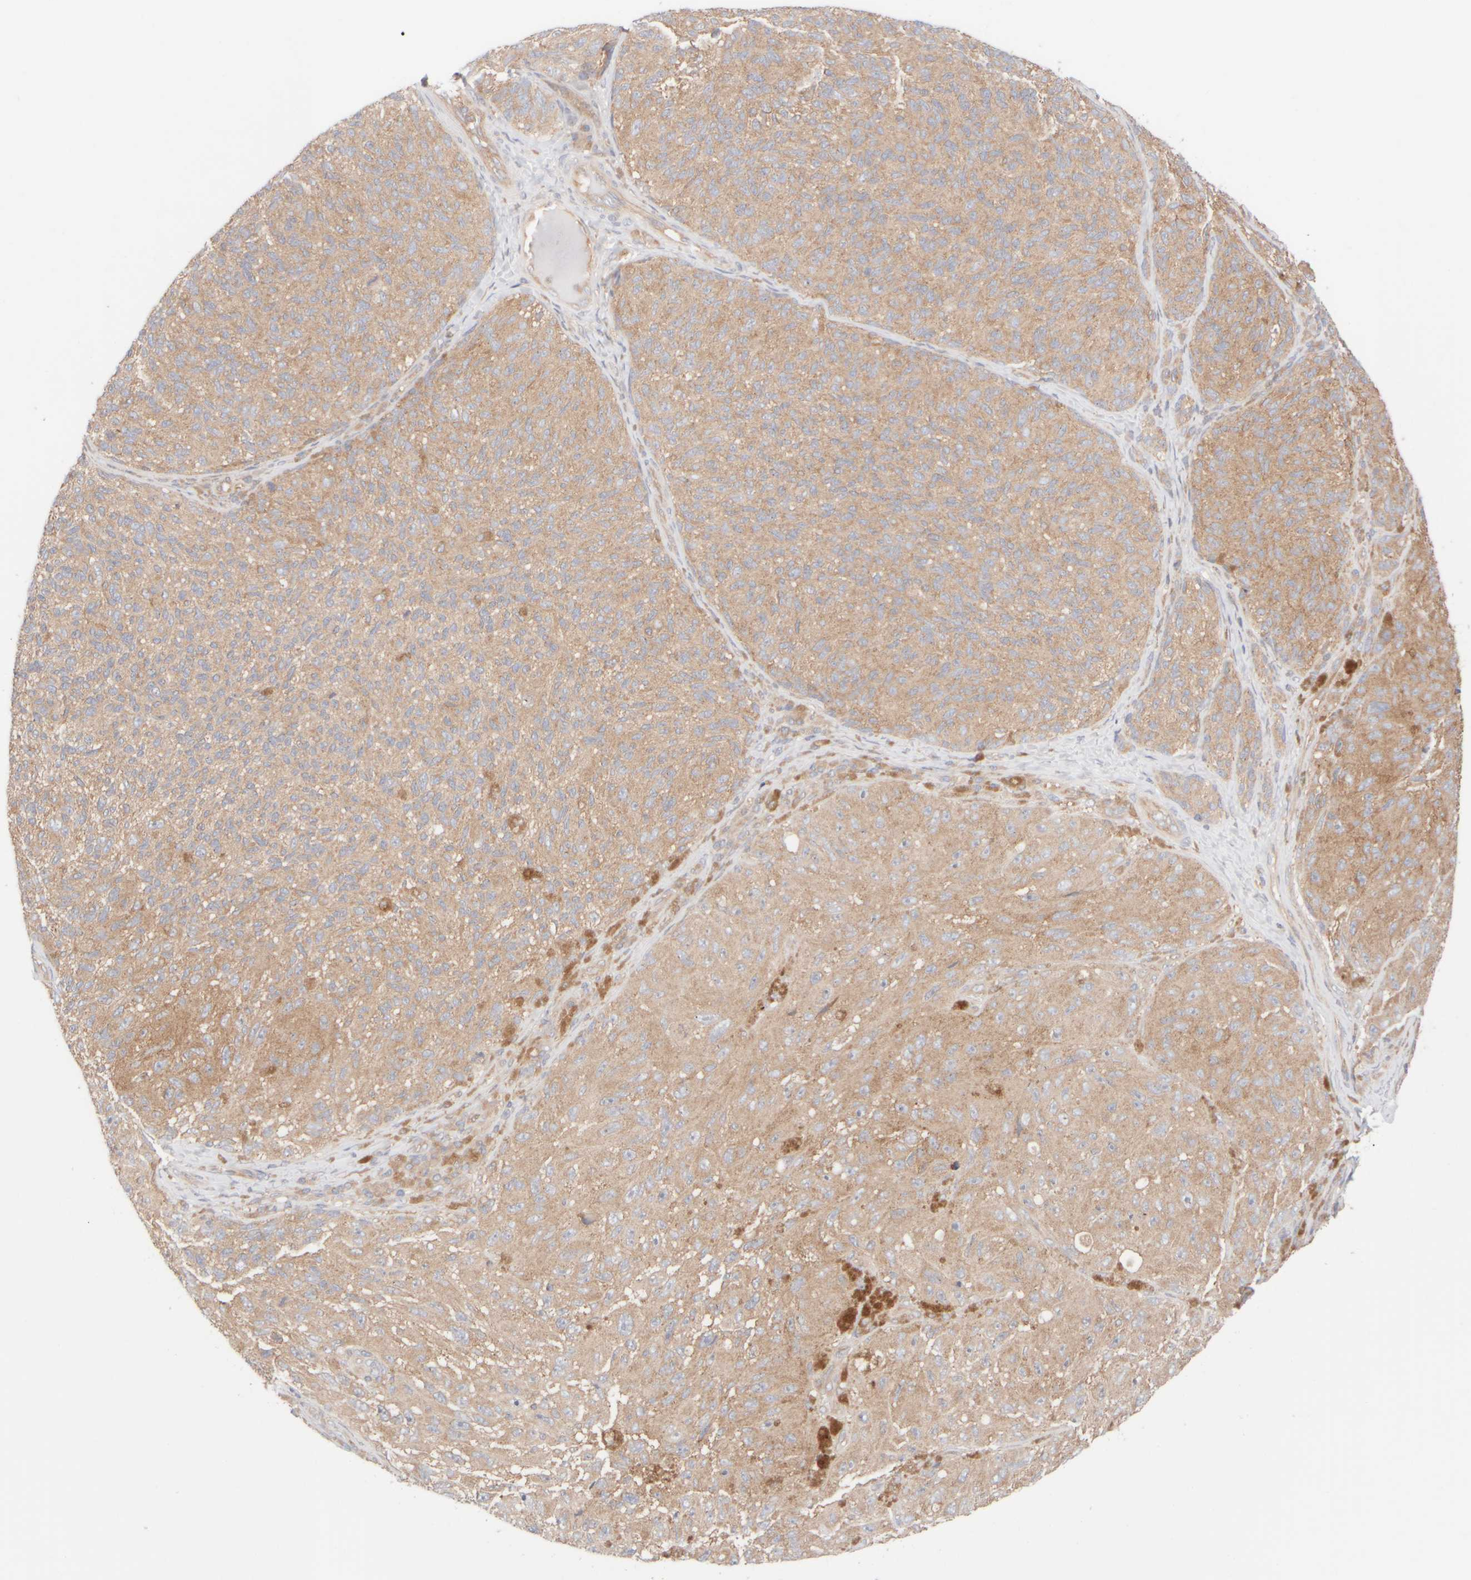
{"staining": {"intensity": "weak", "quantity": ">75%", "location": "cytoplasmic/membranous"}, "tissue": "melanoma", "cell_type": "Tumor cells", "image_type": "cancer", "snomed": [{"axis": "morphology", "description": "Malignant melanoma, NOS"}, {"axis": "topography", "description": "Skin"}], "caption": "Protein expression analysis of melanoma displays weak cytoplasmic/membranous staining in about >75% of tumor cells. The staining was performed using DAB to visualize the protein expression in brown, while the nuclei were stained in blue with hematoxylin (Magnification: 20x).", "gene": "RABEP1", "patient": {"sex": "female", "age": 73}}